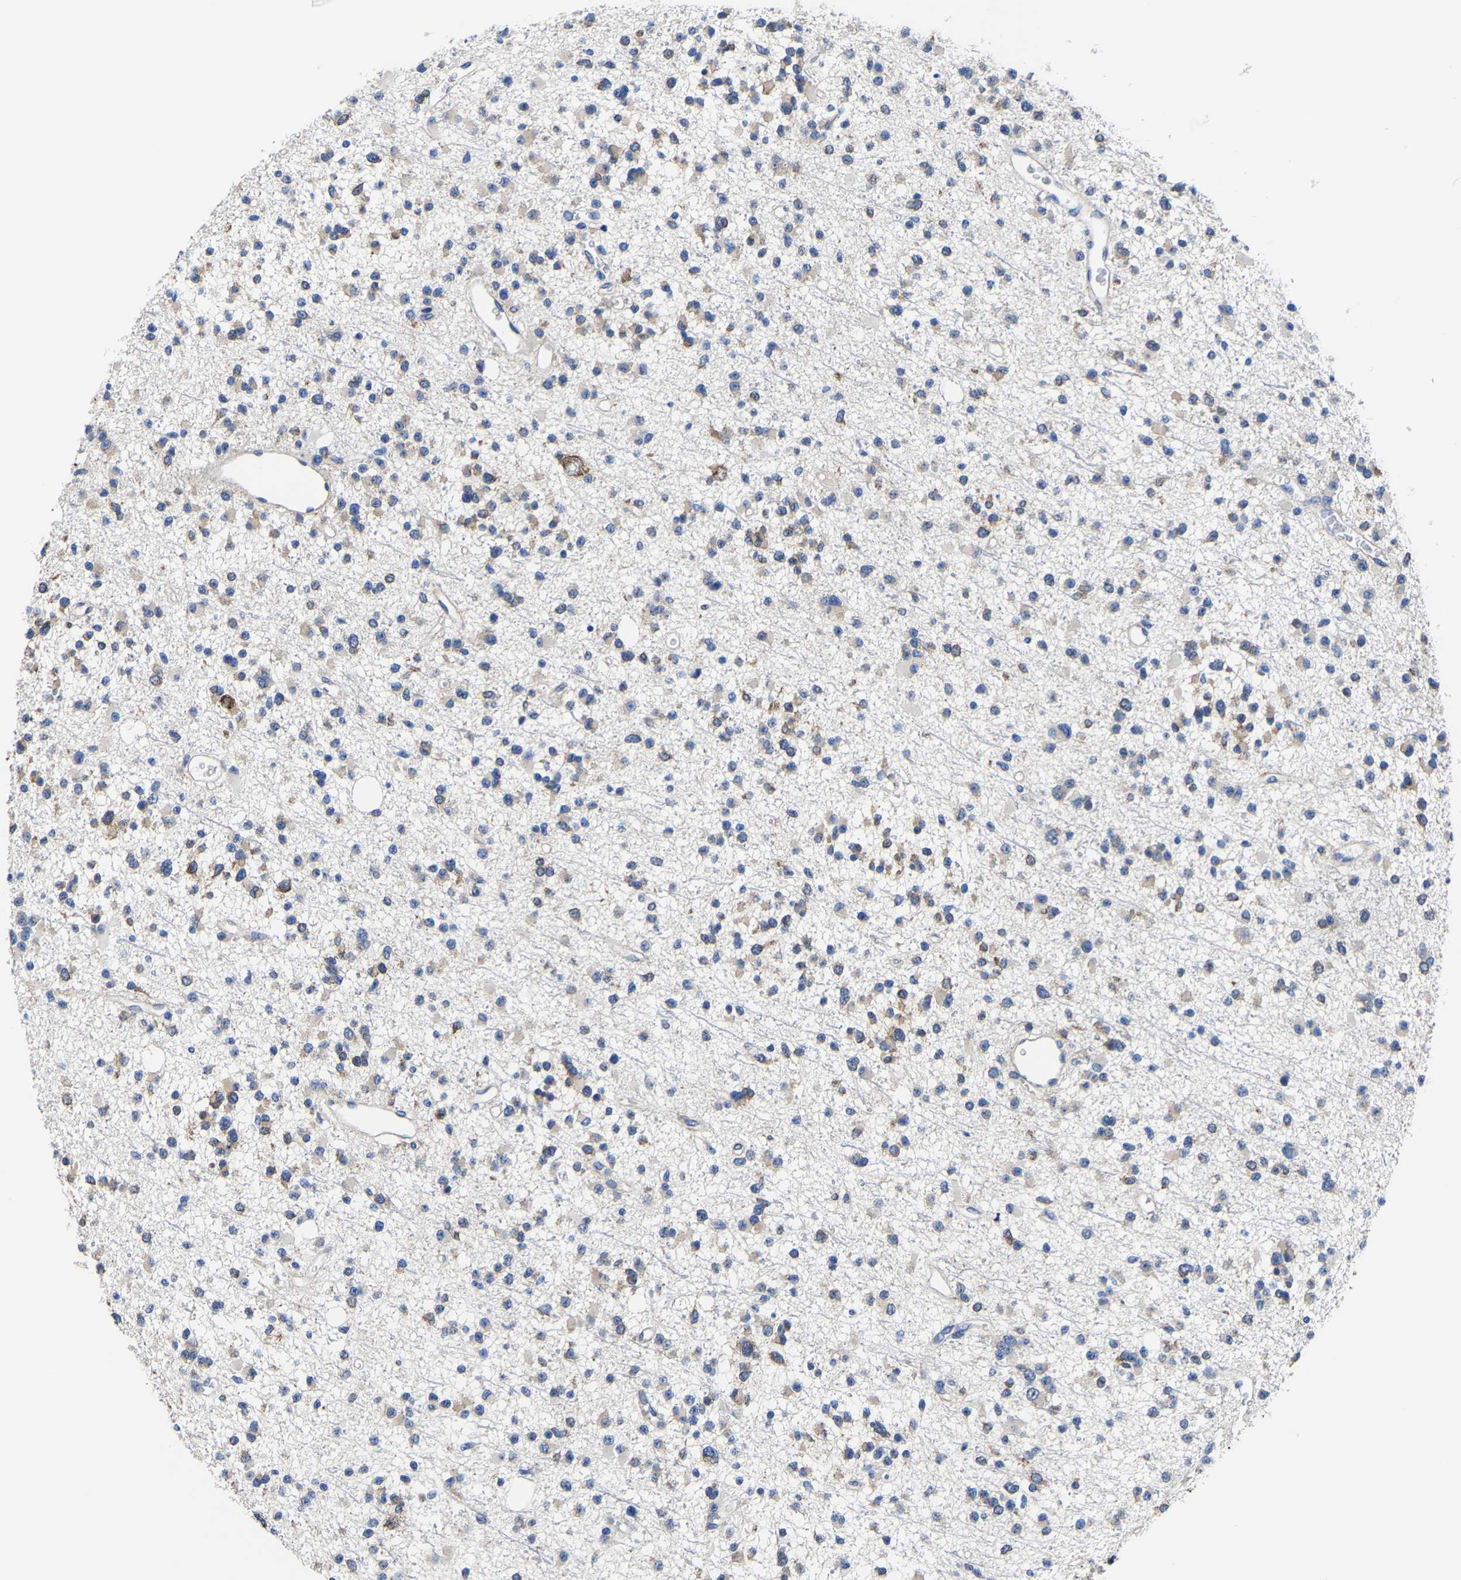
{"staining": {"intensity": "weak", "quantity": "25%-75%", "location": "cytoplasmic/membranous"}, "tissue": "glioma", "cell_type": "Tumor cells", "image_type": "cancer", "snomed": [{"axis": "morphology", "description": "Glioma, malignant, Low grade"}, {"axis": "topography", "description": "Brain"}], "caption": "IHC histopathology image of neoplastic tissue: glioma stained using immunohistochemistry (IHC) exhibits low levels of weak protein expression localized specifically in the cytoplasmic/membranous of tumor cells, appearing as a cytoplasmic/membranous brown color.", "gene": "SRPK2", "patient": {"sex": "female", "age": 22}}